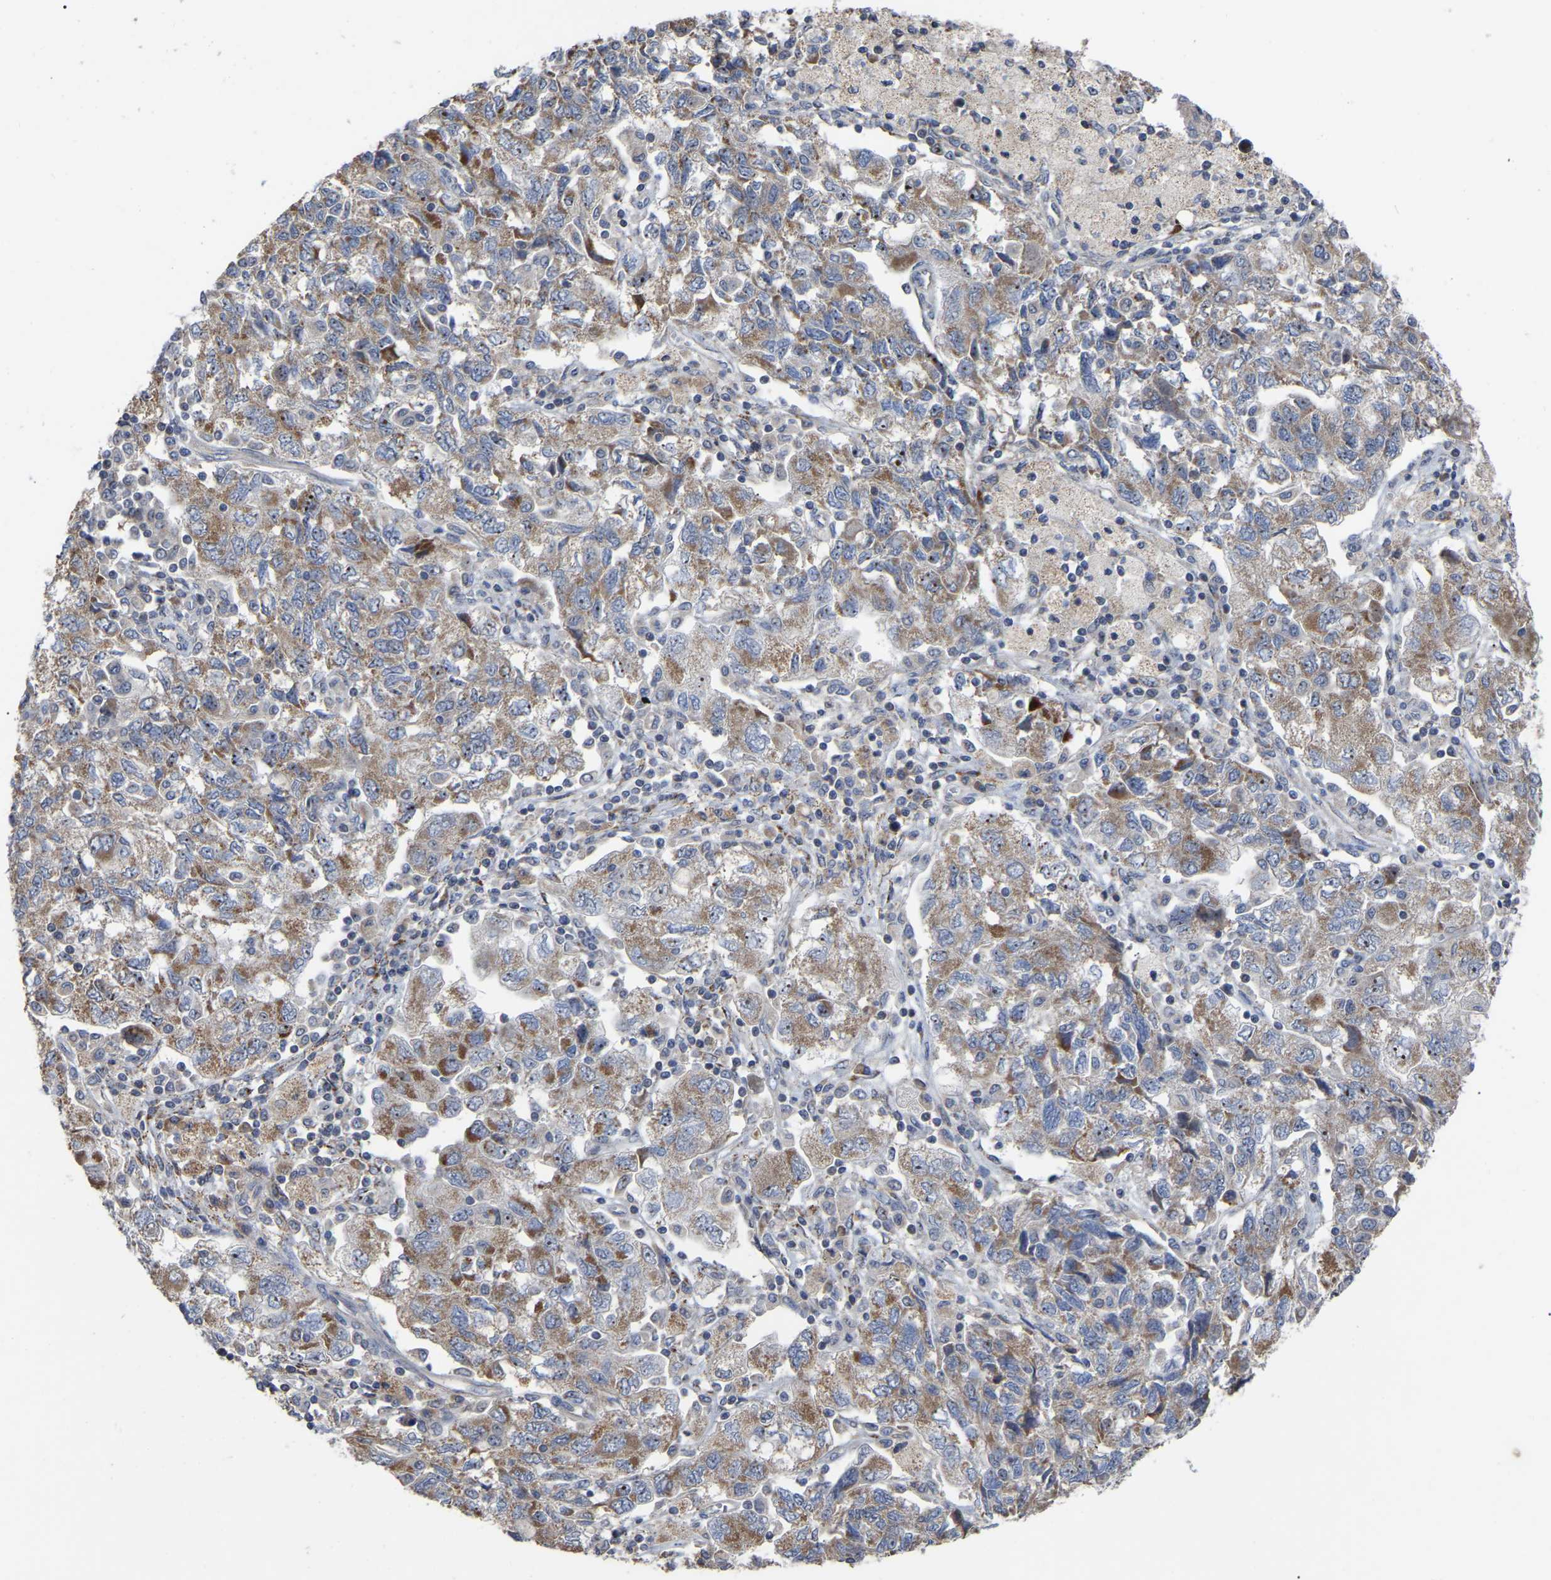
{"staining": {"intensity": "moderate", "quantity": ">75%", "location": "cytoplasmic/membranous,nuclear"}, "tissue": "ovarian cancer", "cell_type": "Tumor cells", "image_type": "cancer", "snomed": [{"axis": "morphology", "description": "Carcinoma, NOS"}, {"axis": "morphology", "description": "Cystadenocarcinoma, serous, NOS"}, {"axis": "topography", "description": "Ovary"}], "caption": "Immunohistochemistry (IHC) micrograph of human ovarian cancer stained for a protein (brown), which shows medium levels of moderate cytoplasmic/membranous and nuclear positivity in about >75% of tumor cells.", "gene": "NOP53", "patient": {"sex": "female", "age": 69}}